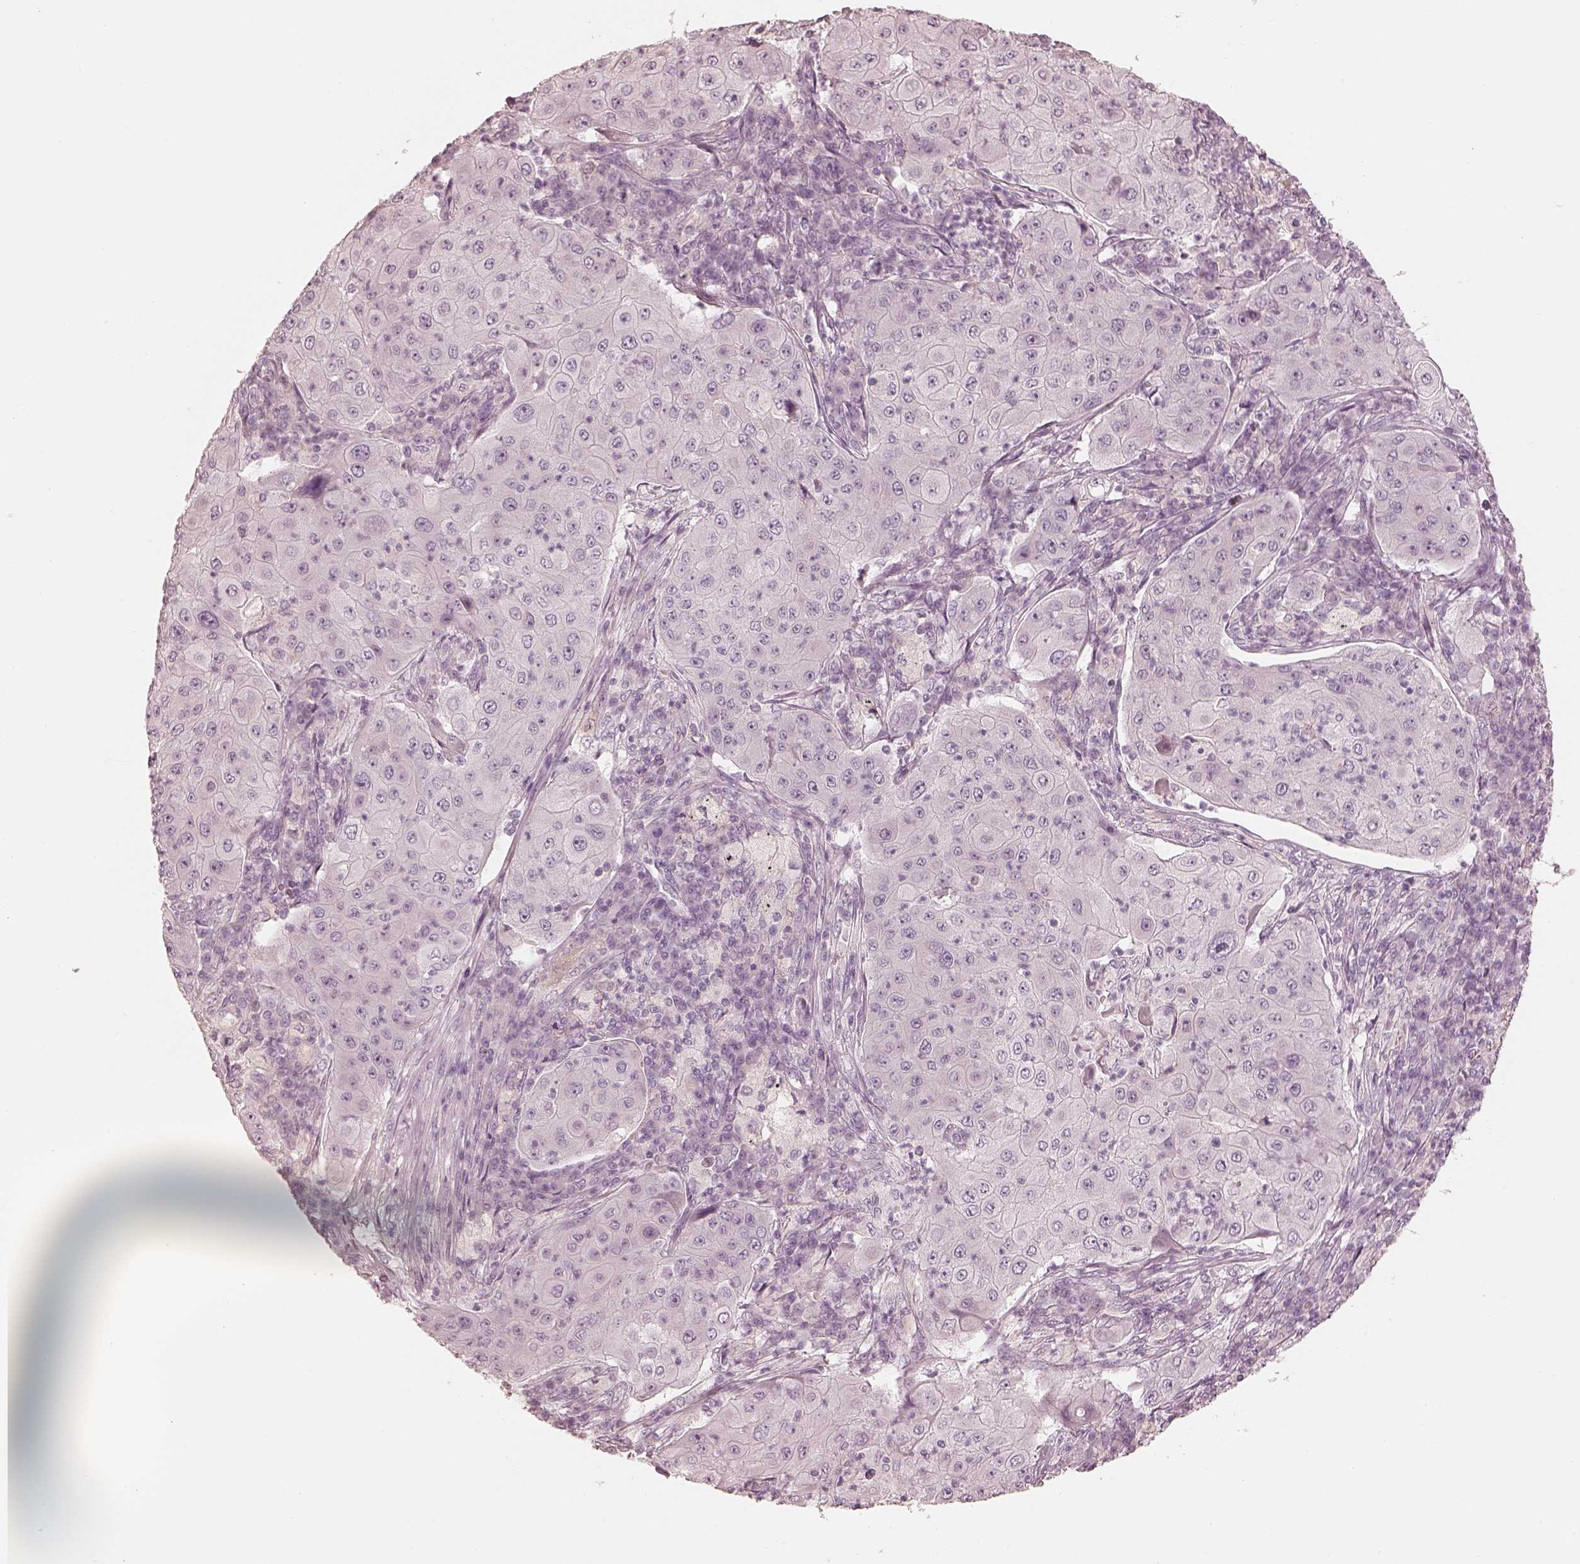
{"staining": {"intensity": "negative", "quantity": "none", "location": "none"}, "tissue": "lung cancer", "cell_type": "Tumor cells", "image_type": "cancer", "snomed": [{"axis": "morphology", "description": "Squamous cell carcinoma, NOS"}, {"axis": "topography", "description": "Lung"}], "caption": "High power microscopy photomicrograph of an immunohistochemistry (IHC) histopathology image of lung cancer (squamous cell carcinoma), revealing no significant expression in tumor cells.", "gene": "CALR3", "patient": {"sex": "female", "age": 59}}